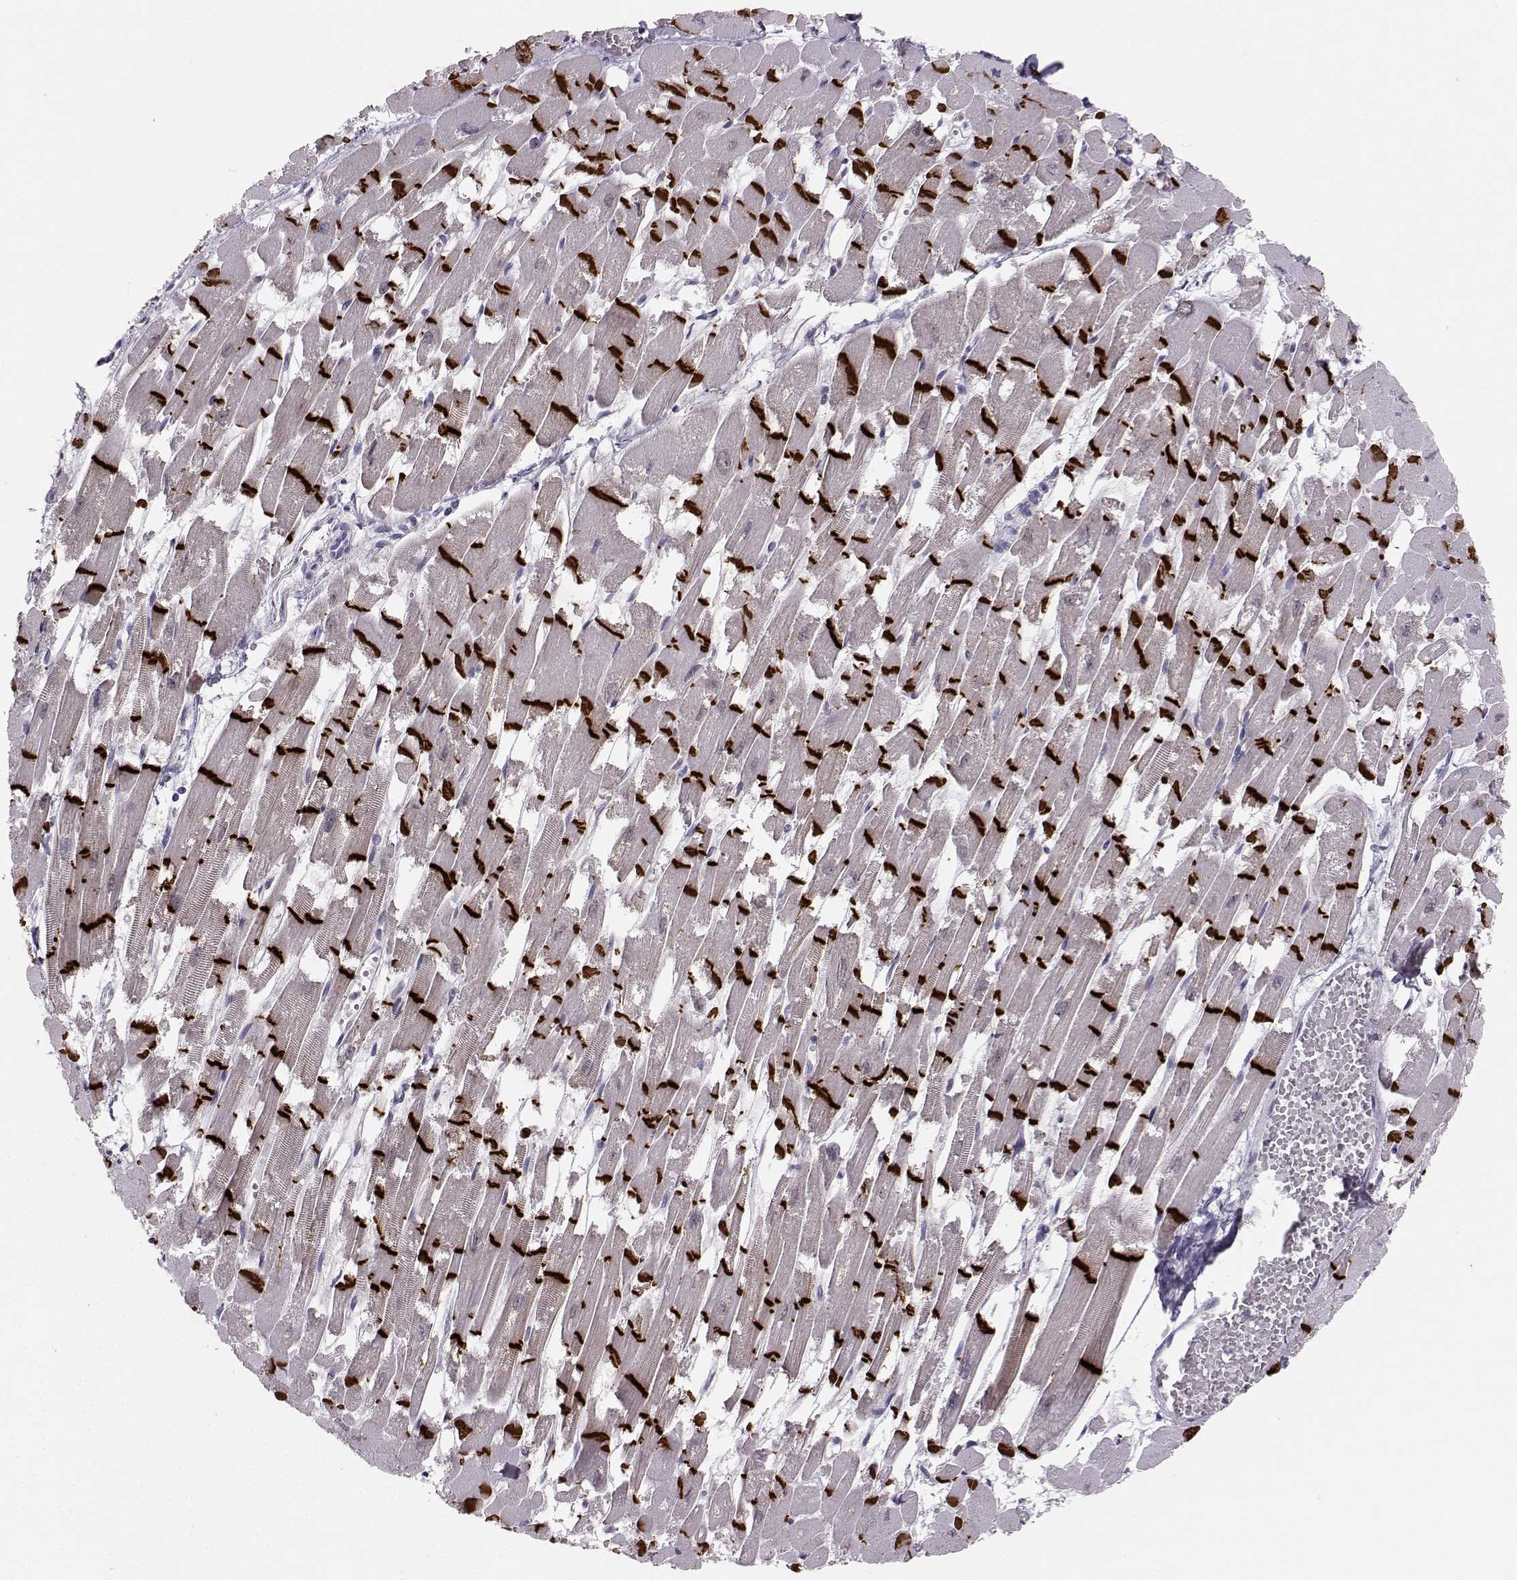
{"staining": {"intensity": "strong", "quantity": "25%-75%", "location": "cytoplasmic/membranous"}, "tissue": "heart muscle", "cell_type": "Cardiomyocytes", "image_type": "normal", "snomed": [{"axis": "morphology", "description": "Normal tissue, NOS"}, {"axis": "topography", "description": "Heart"}], "caption": "A high-resolution histopathology image shows IHC staining of normal heart muscle, which demonstrates strong cytoplasmic/membranous expression in about 25%-75% of cardiomyocytes.", "gene": "PKP2", "patient": {"sex": "female", "age": 52}}